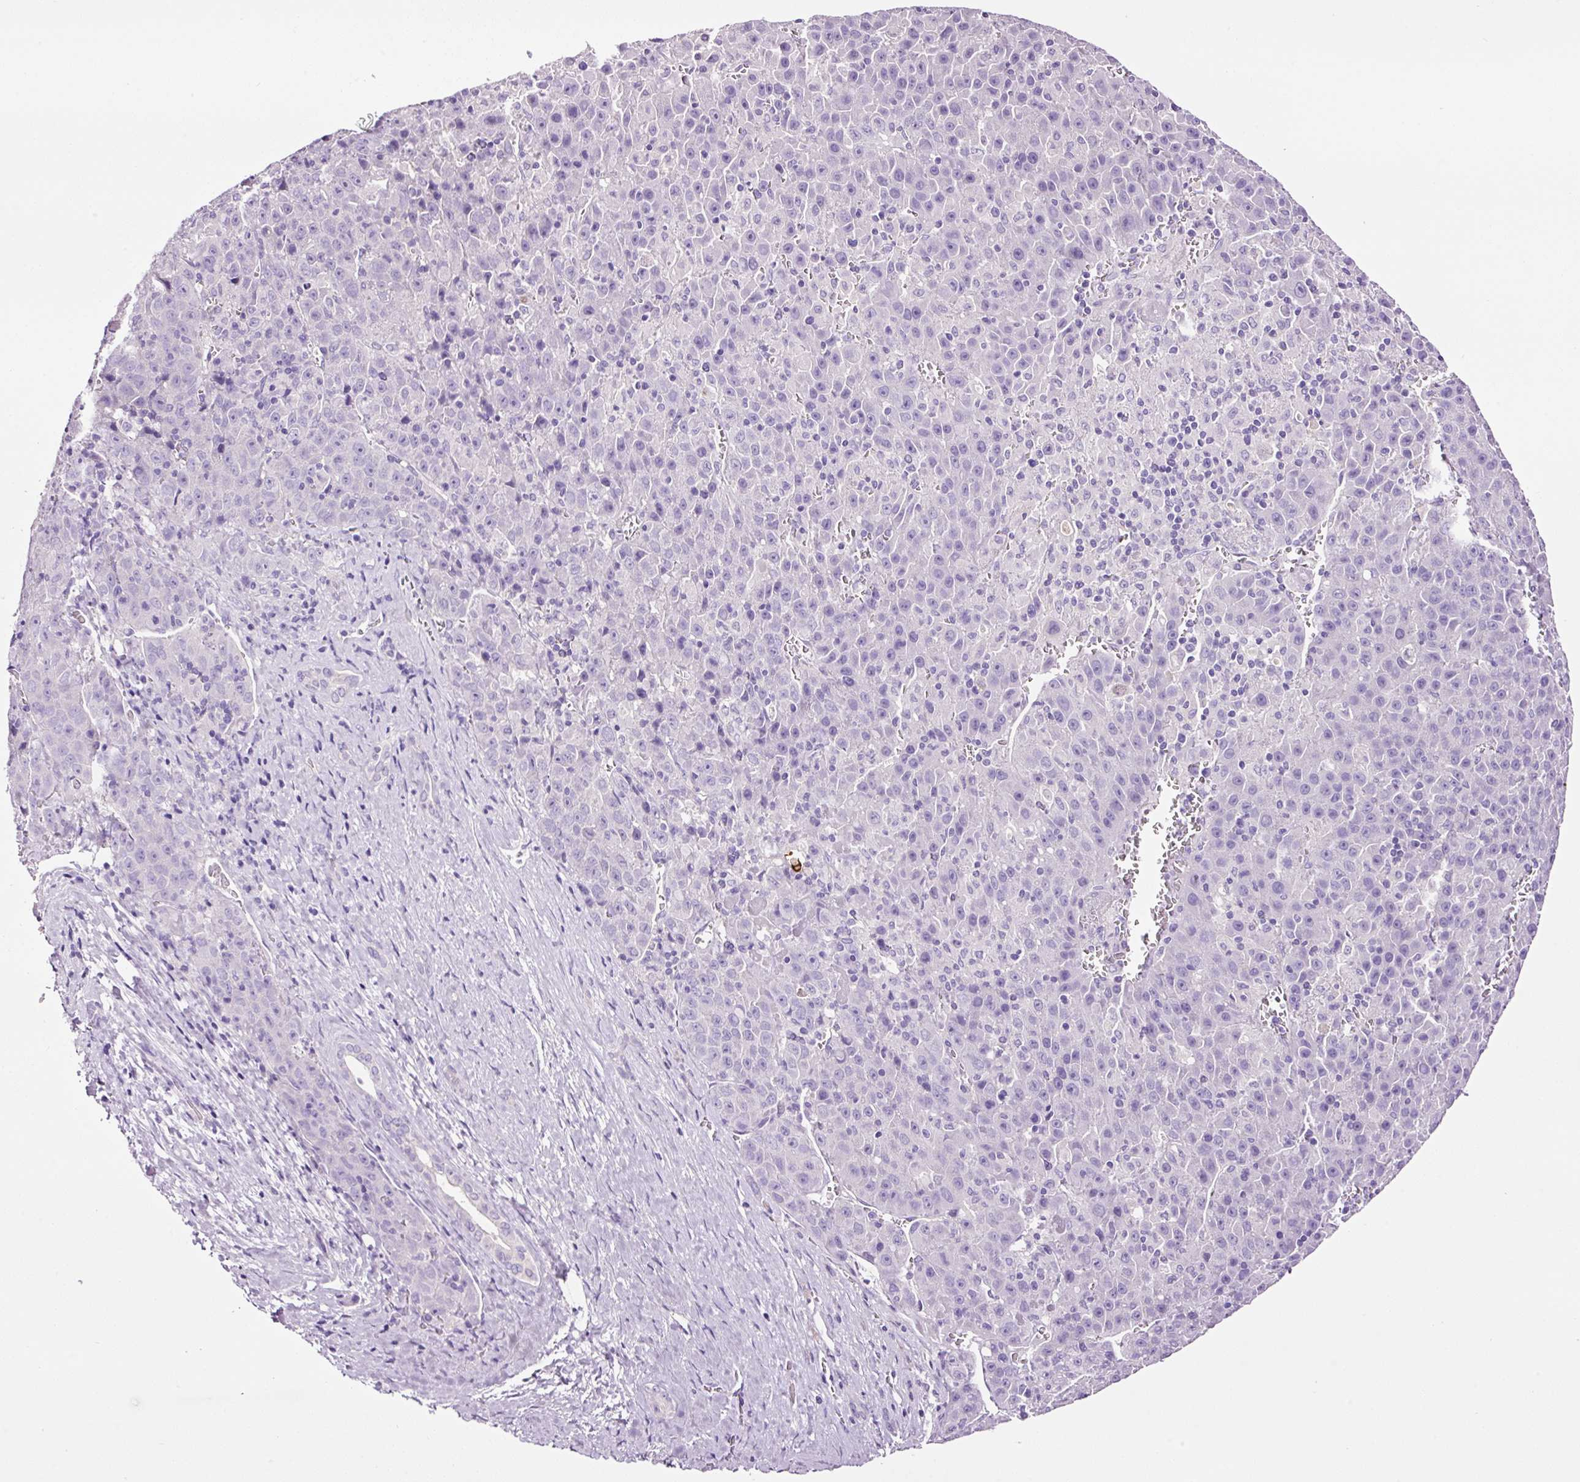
{"staining": {"intensity": "negative", "quantity": "none", "location": "none"}, "tissue": "liver cancer", "cell_type": "Tumor cells", "image_type": "cancer", "snomed": [{"axis": "morphology", "description": "Carcinoma, Hepatocellular, NOS"}, {"axis": "topography", "description": "Liver"}], "caption": "The immunohistochemistry image has no significant staining in tumor cells of liver cancer (hepatocellular carcinoma) tissue. The staining was performed using DAB (3,3'-diaminobenzidine) to visualize the protein expression in brown, while the nuclei were stained in blue with hematoxylin (Magnification: 20x).", "gene": "PAM", "patient": {"sex": "female", "age": 53}}